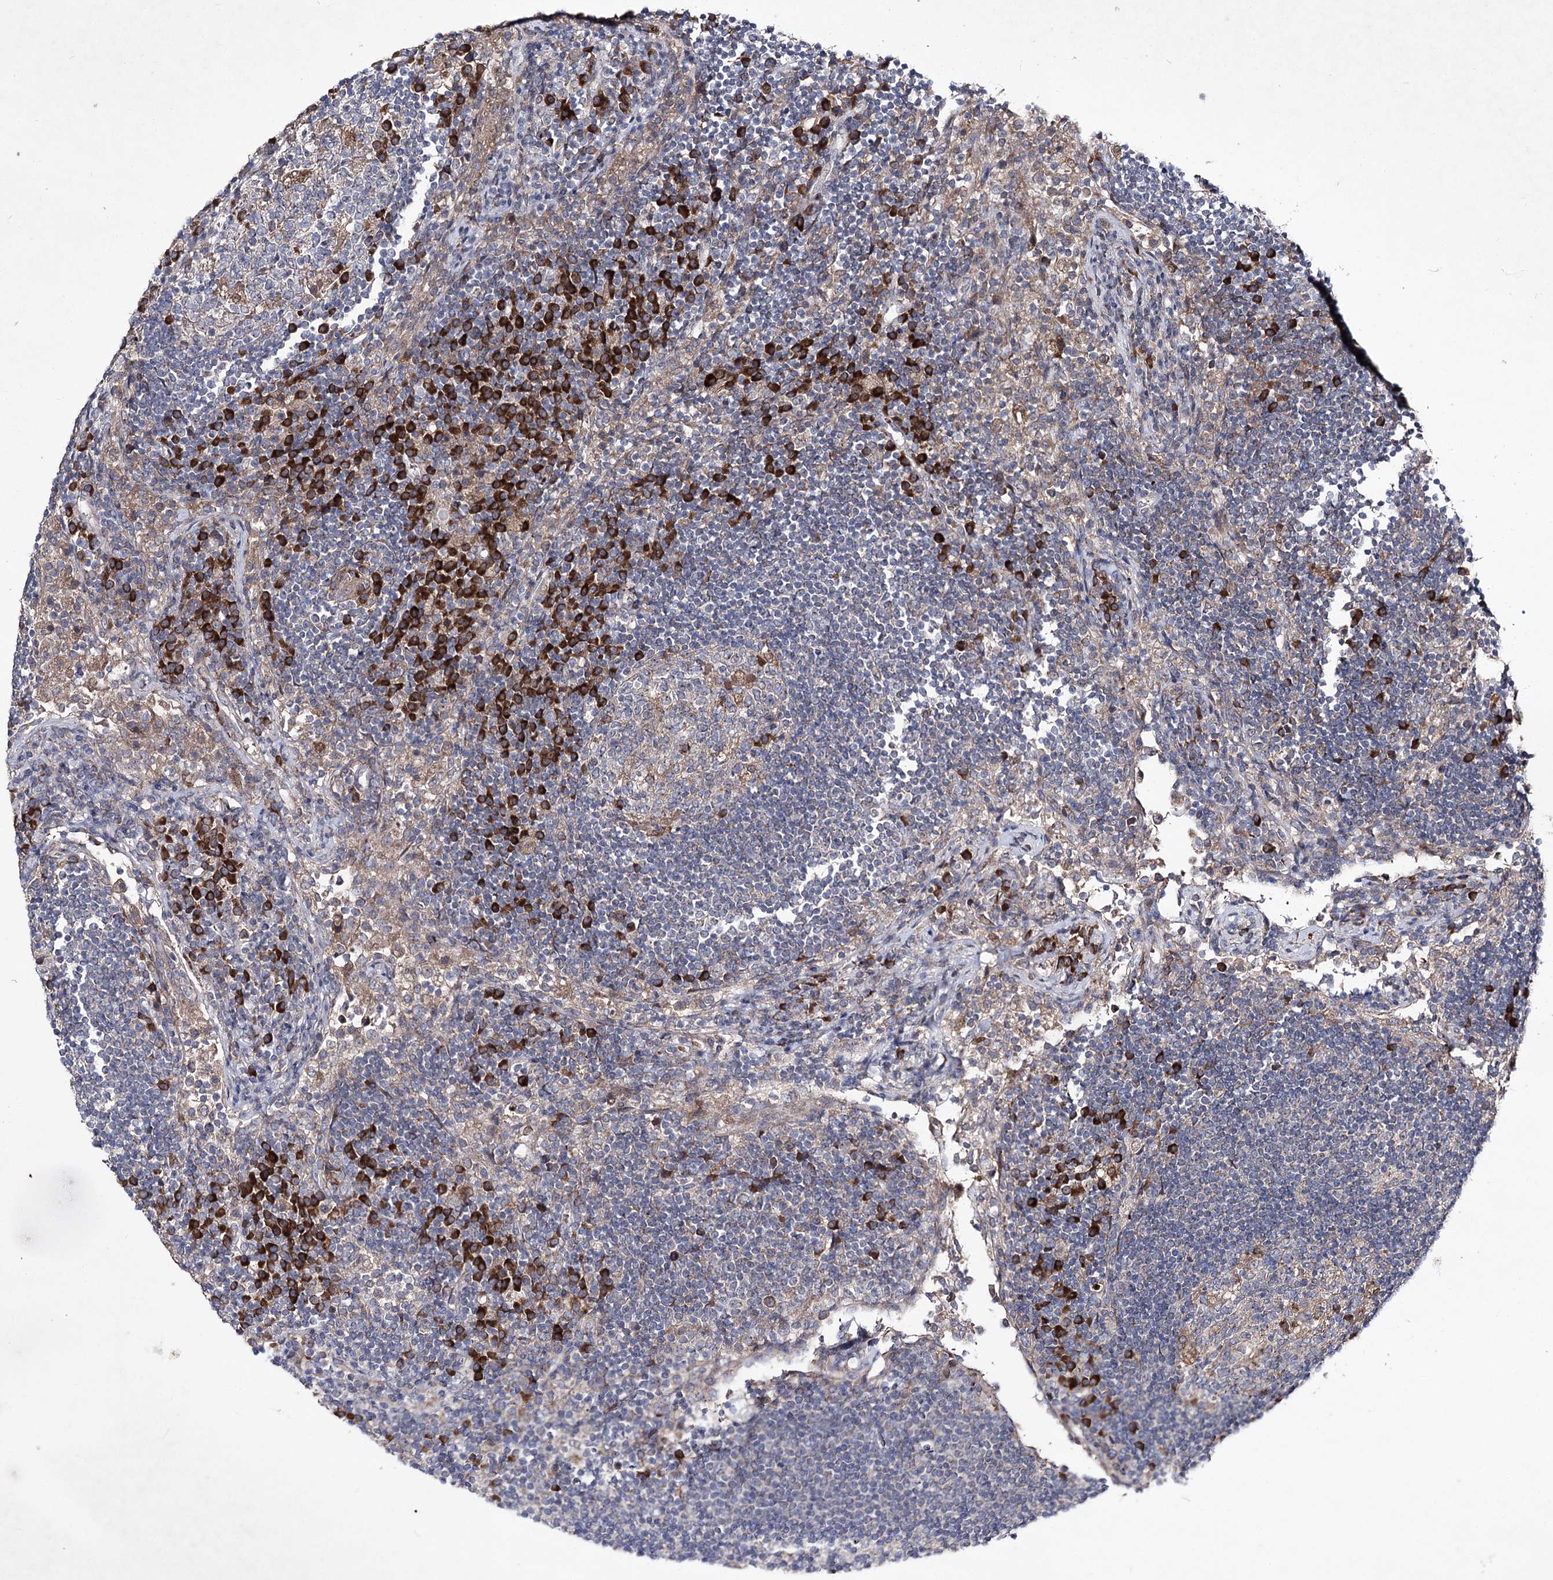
{"staining": {"intensity": "moderate", "quantity": "<25%", "location": "cytoplasmic/membranous"}, "tissue": "lymph node", "cell_type": "Germinal center cells", "image_type": "normal", "snomed": [{"axis": "morphology", "description": "Normal tissue, NOS"}, {"axis": "topography", "description": "Lymph node"}], "caption": "Immunohistochemistry (IHC) (DAB) staining of benign lymph node exhibits moderate cytoplasmic/membranous protein positivity in about <25% of germinal center cells.", "gene": "ALG9", "patient": {"sex": "female", "age": 53}}